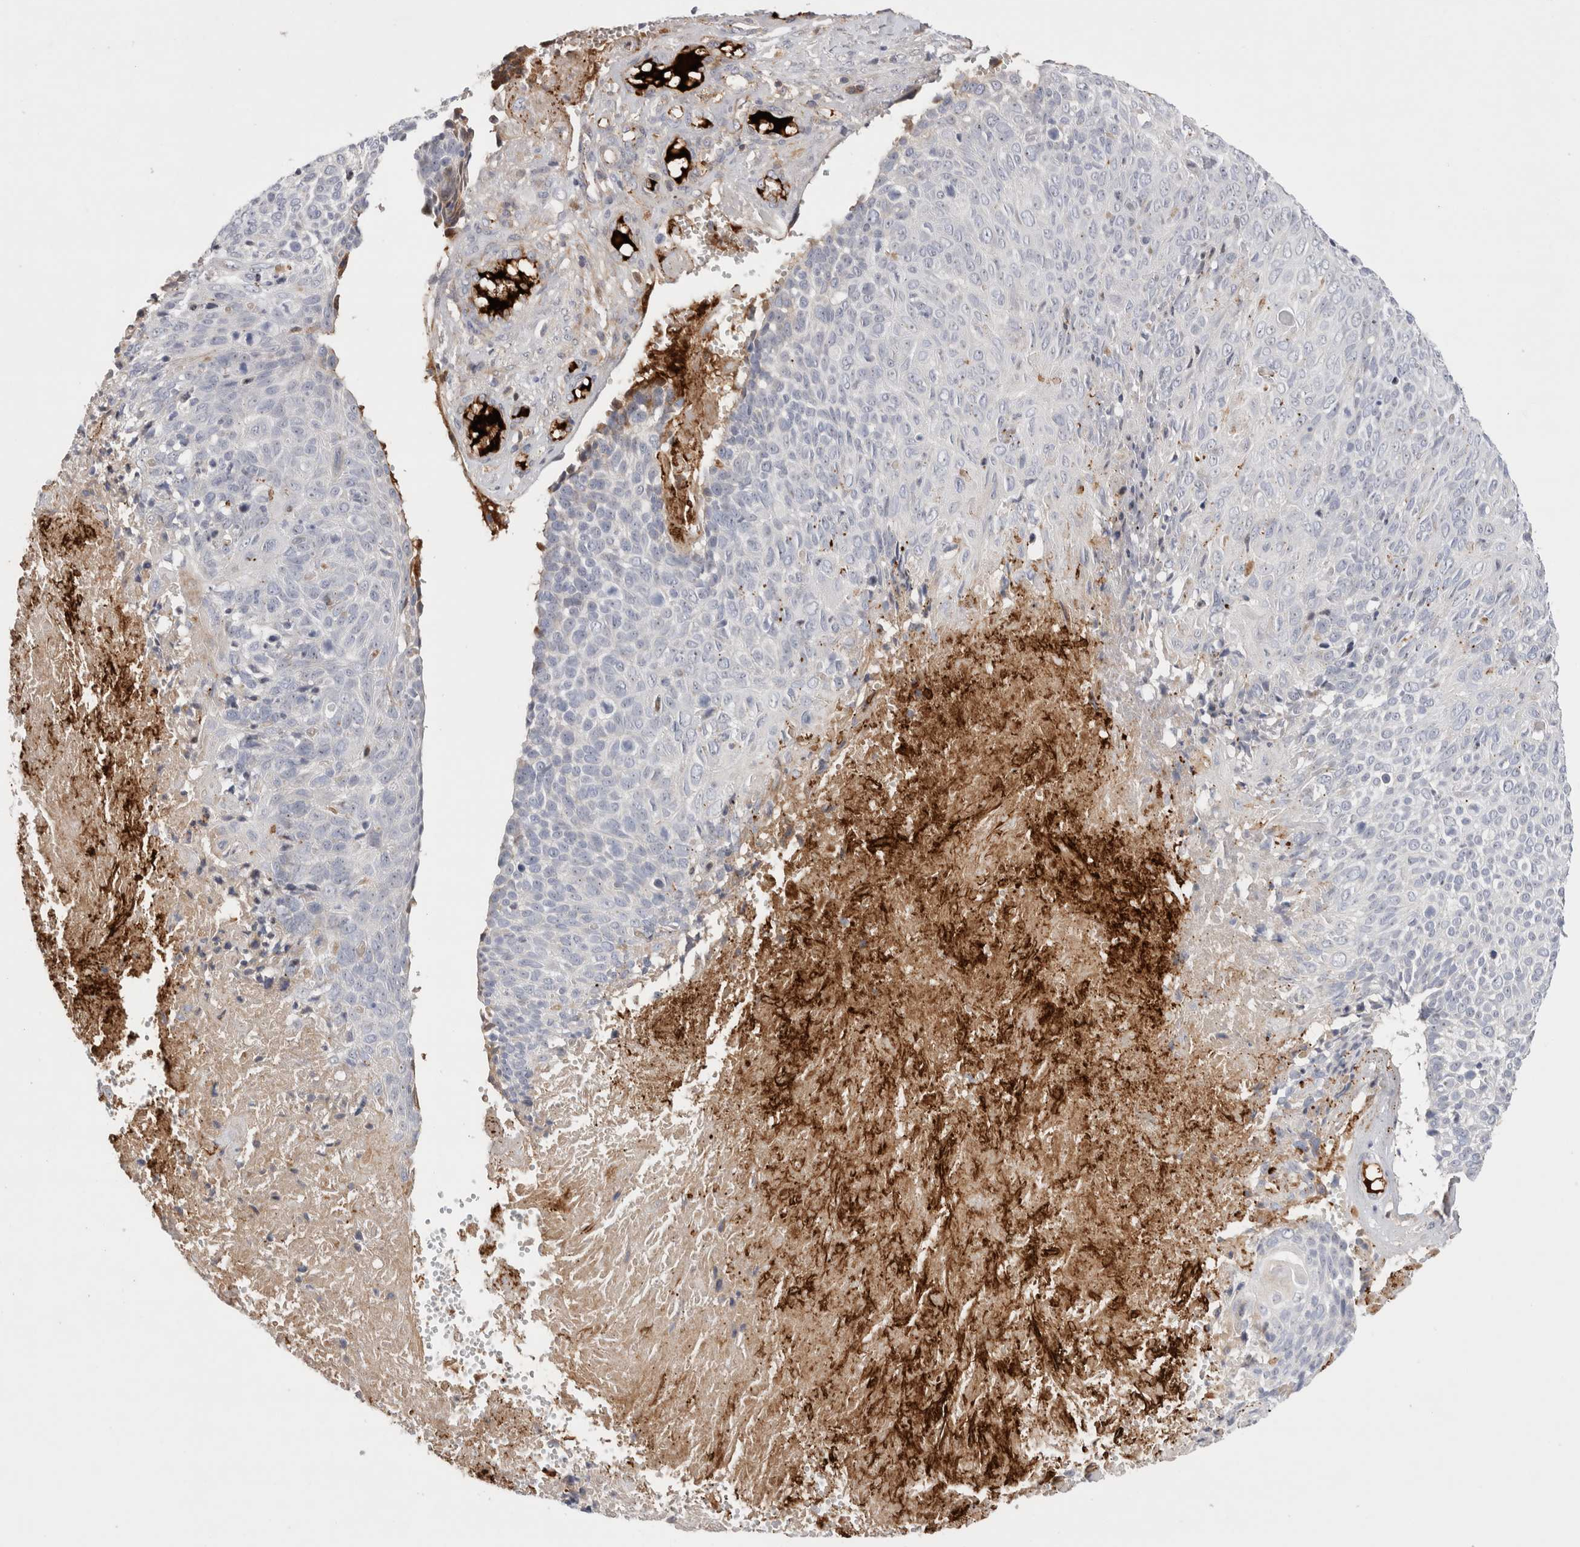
{"staining": {"intensity": "negative", "quantity": "none", "location": "none"}, "tissue": "cervical cancer", "cell_type": "Tumor cells", "image_type": "cancer", "snomed": [{"axis": "morphology", "description": "Squamous cell carcinoma, NOS"}, {"axis": "topography", "description": "Cervix"}], "caption": "A photomicrograph of human cervical cancer (squamous cell carcinoma) is negative for staining in tumor cells. (DAB (3,3'-diaminobenzidine) immunohistochemistry (IHC) with hematoxylin counter stain).", "gene": "ECHDC2", "patient": {"sex": "female", "age": 74}}